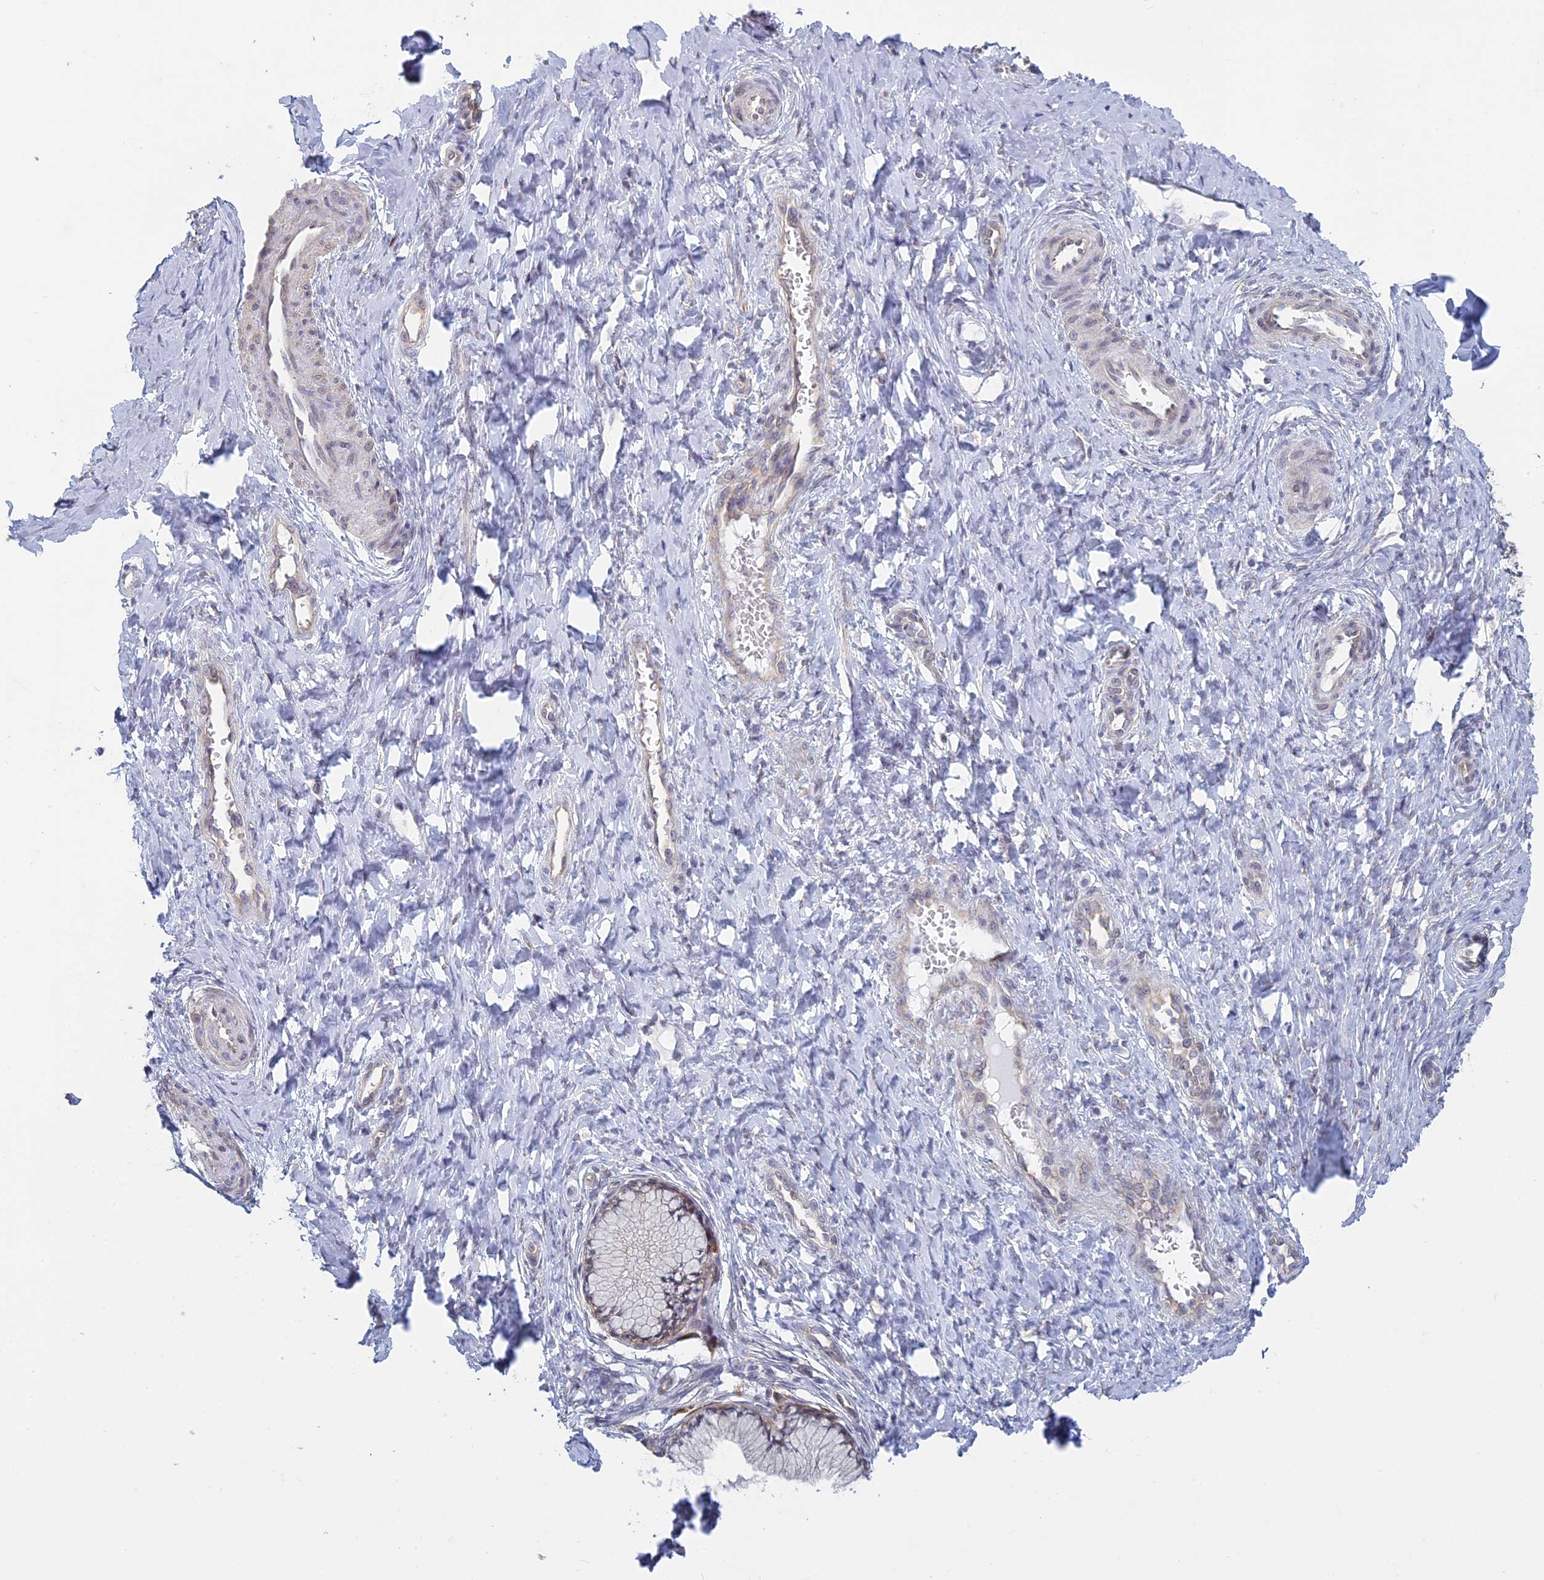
{"staining": {"intensity": "weak", "quantity": ">75%", "location": "cytoplasmic/membranous"}, "tissue": "cervix", "cell_type": "Glandular cells", "image_type": "normal", "snomed": [{"axis": "morphology", "description": "Normal tissue, NOS"}, {"axis": "topography", "description": "Cervix"}], "caption": "This histopathology image displays normal cervix stained with immunohistochemistry (IHC) to label a protein in brown. The cytoplasmic/membranous of glandular cells show weak positivity for the protein. Nuclei are counter-stained blue.", "gene": "RPS19BP1", "patient": {"sex": "female", "age": 36}}